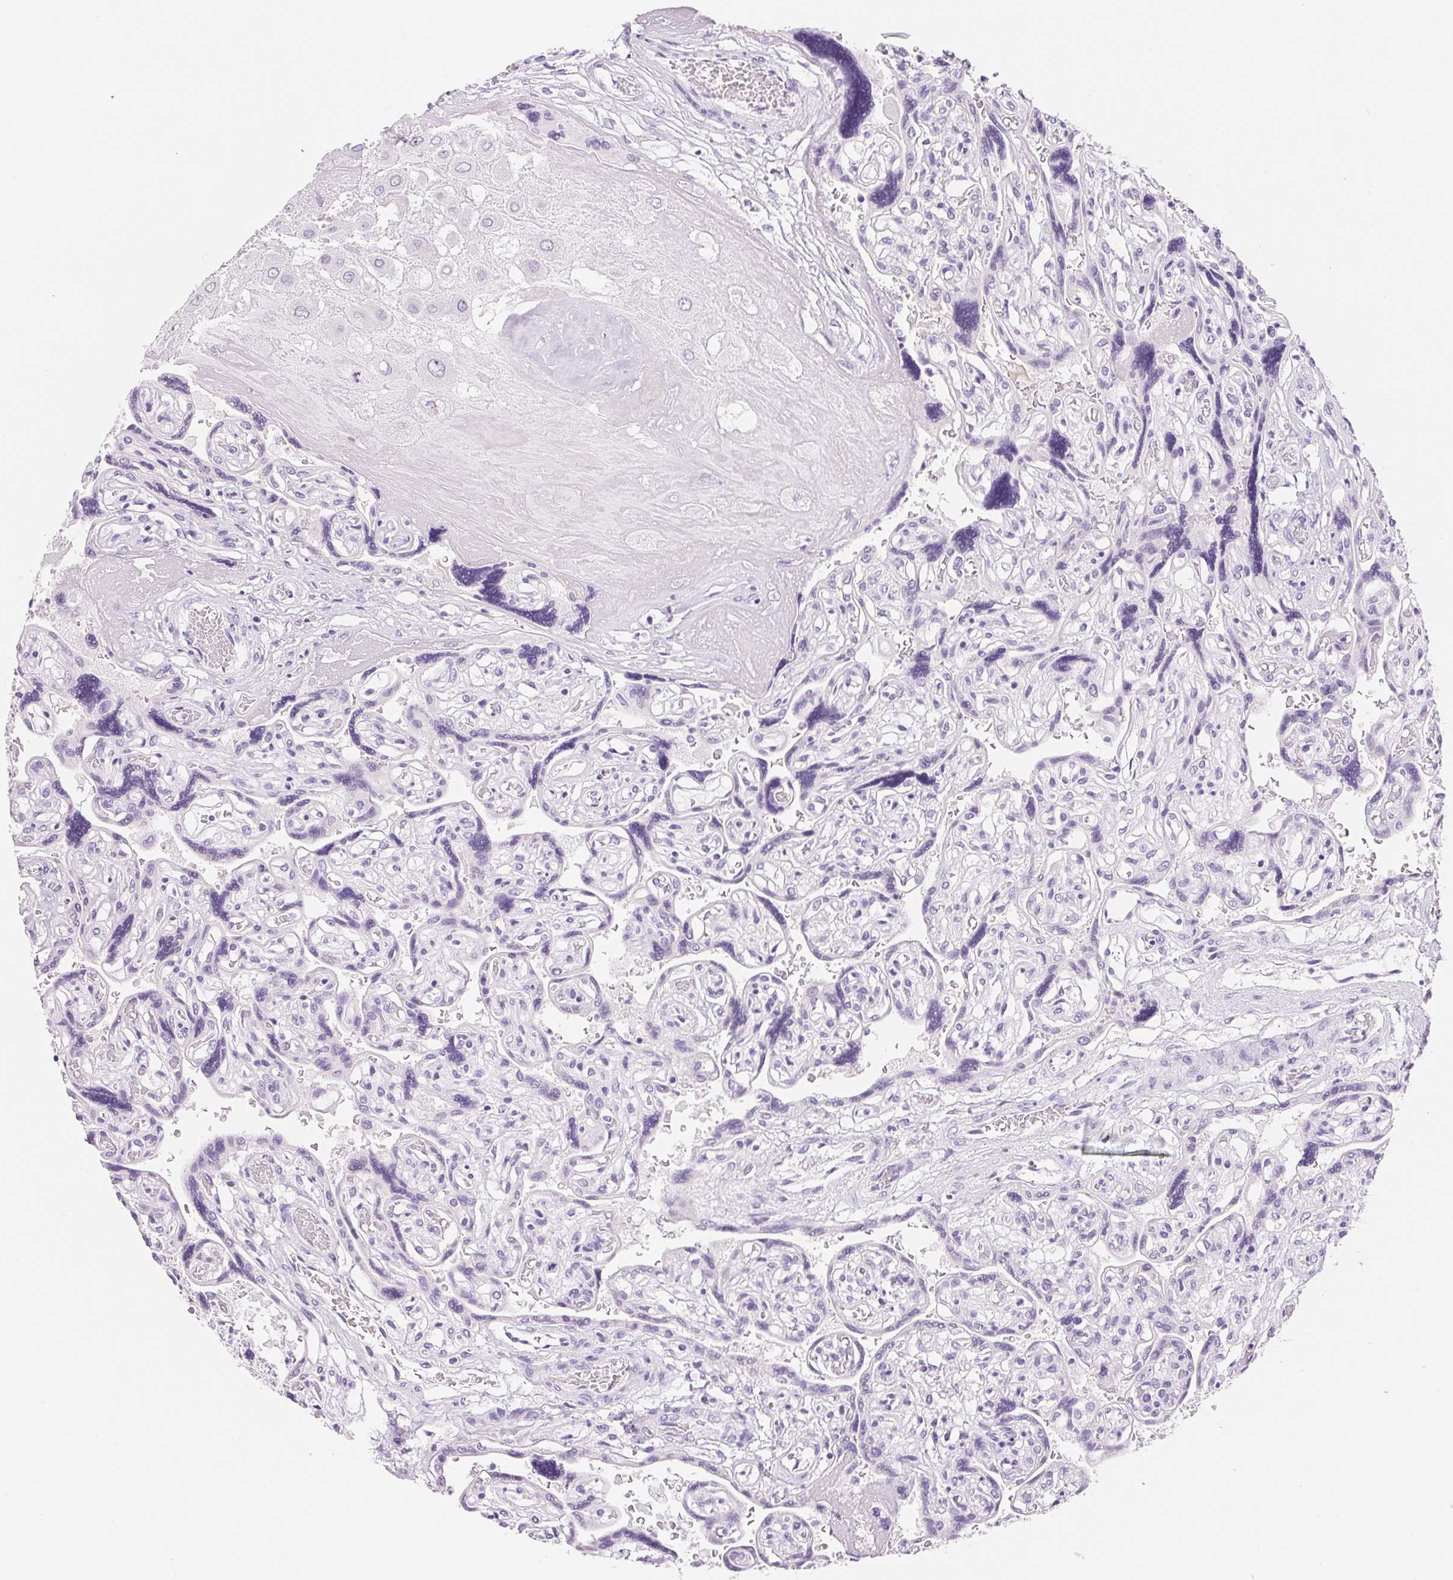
{"staining": {"intensity": "negative", "quantity": "none", "location": "none"}, "tissue": "placenta", "cell_type": "Decidual cells", "image_type": "normal", "snomed": [{"axis": "morphology", "description": "Normal tissue, NOS"}, {"axis": "topography", "description": "Placenta"}], "caption": "This micrograph is of normal placenta stained with IHC to label a protein in brown with the nuclei are counter-stained blue. There is no expression in decidual cells.", "gene": "ASGR2", "patient": {"sex": "female", "age": 32}}